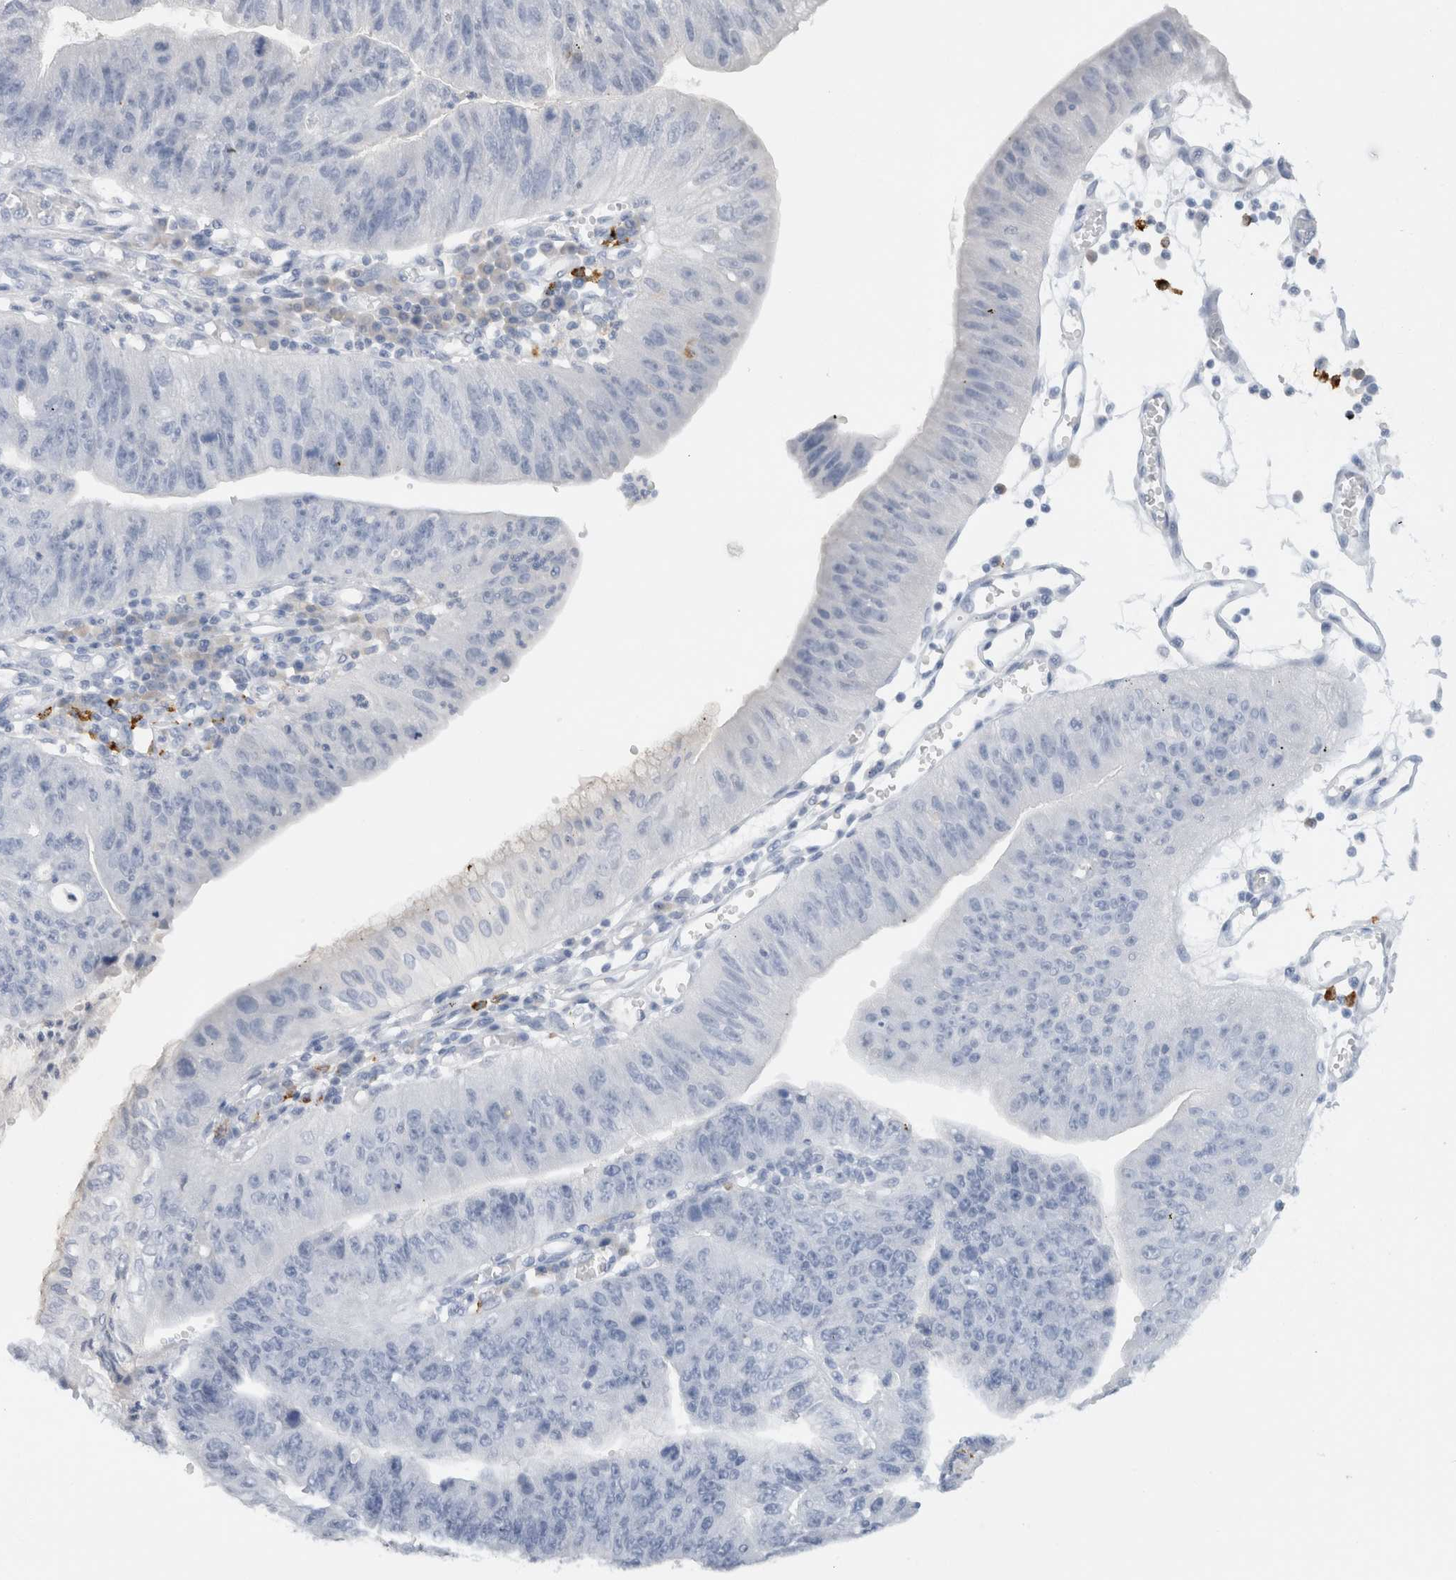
{"staining": {"intensity": "negative", "quantity": "none", "location": "none"}, "tissue": "stomach cancer", "cell_type": "Tumor cells", "image_type": "cancer", "snomed": [{"axis": "morphology", "description": "Adenocarcinoma, NOS"}, {"axis": "topography", "description": "Stomach"}], "caption": "Immunohistochemical staining of human stomach cancer (adenocarcinoma) shows no significant staining in tumor cells.", "gene": "LAMP3", "patient": {"sex": "male", "age": 59}}